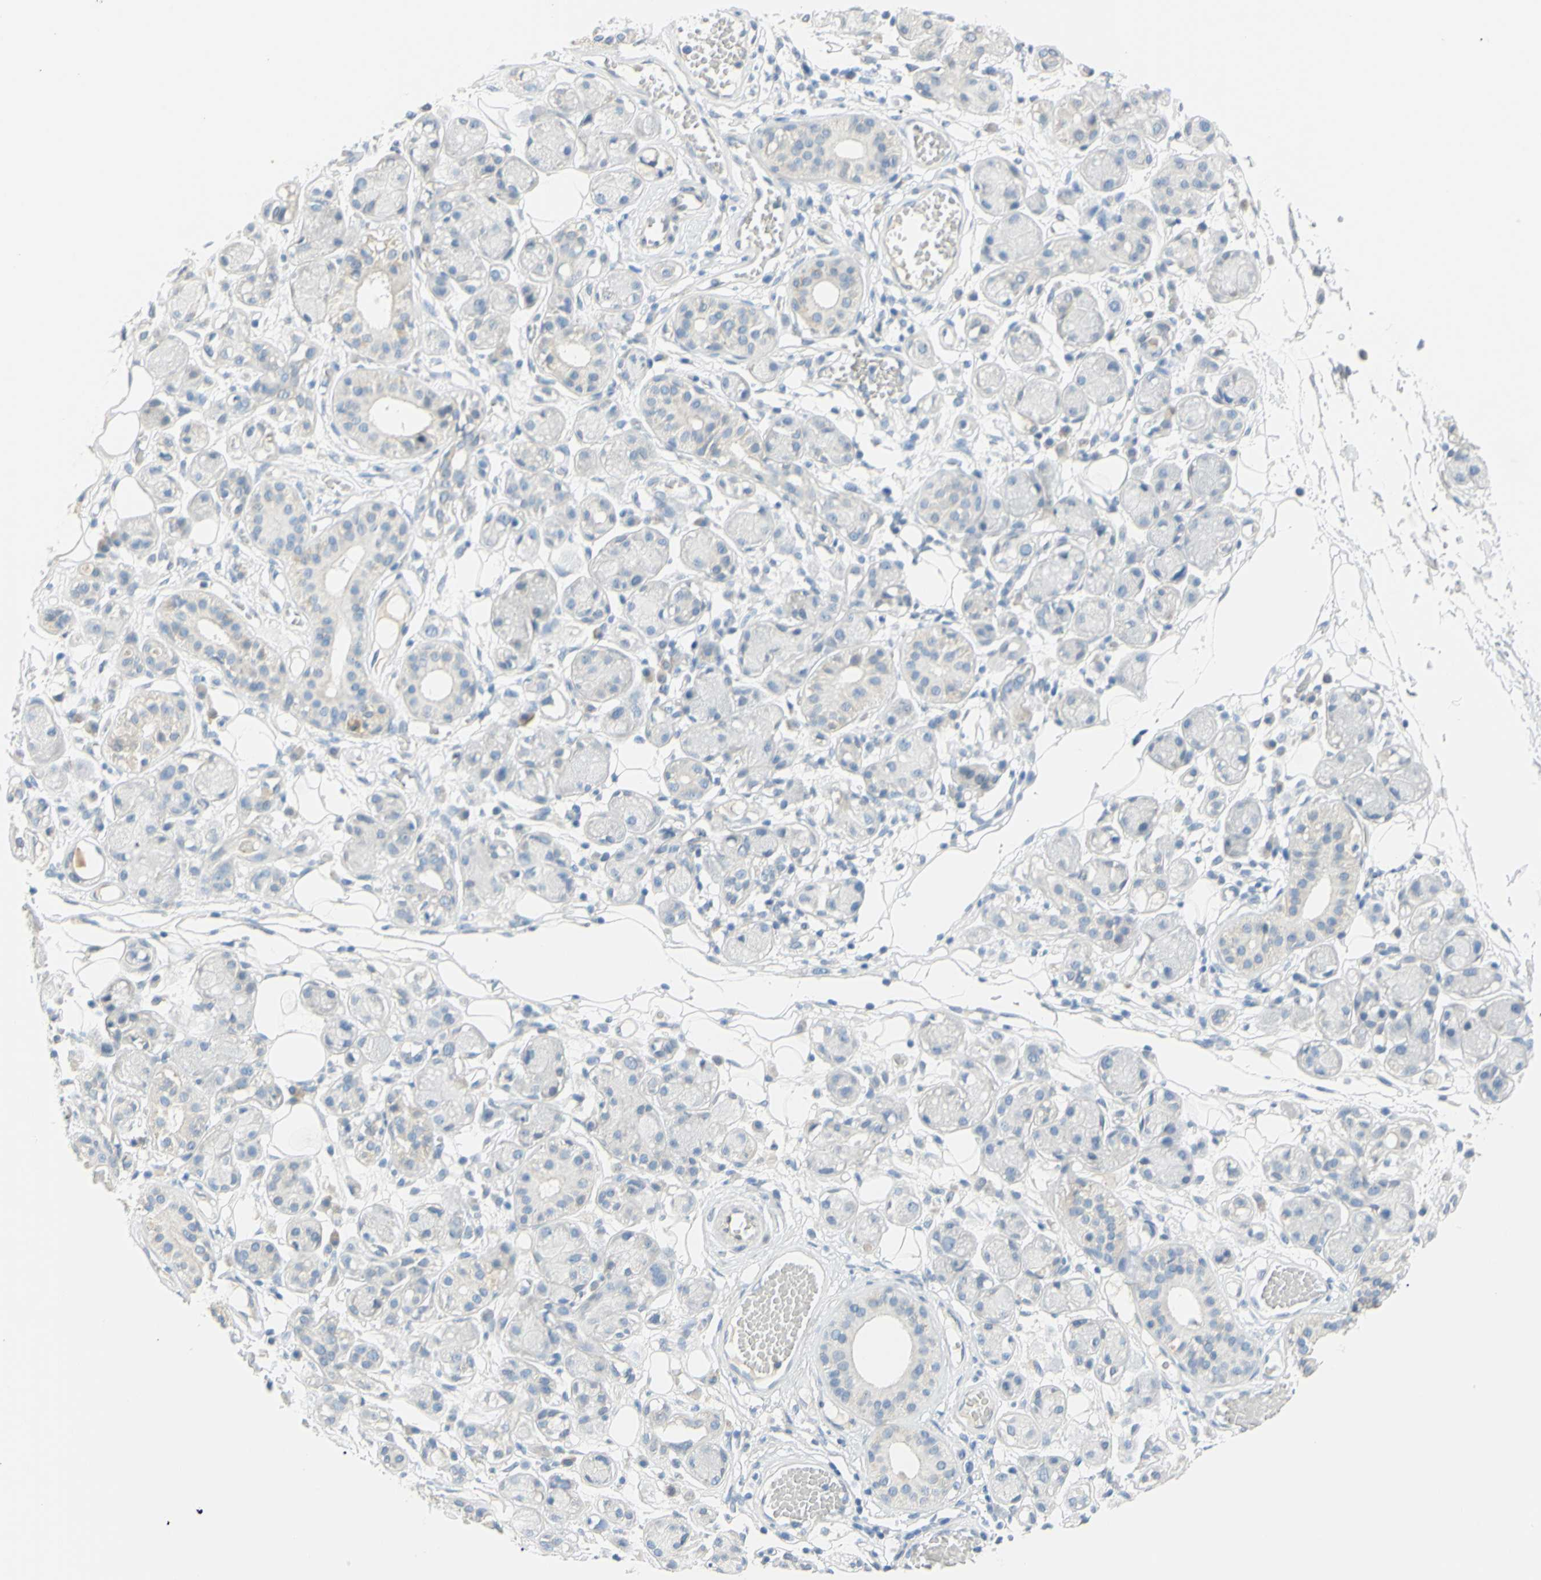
{"staining": {"intensity": "negative", "quantity": "none", "location": "none"}, "tissue": "adipose tissue", "cell_type": "Adipocytes", "image_type": "normal", "snomed": [{"axis": "morphology", "description": "Normal tissue, NOS"}, {"axis": "morphology", "description": "Inflammation, NOS"}, {"axis": "topography", "description": "Vascular tissue"}, {"axis": "topography", "description": "Salivary gland"}], "caption": "This is a micrograph of immunohistochemistry staining of unremarkable adipose tissue, which shows no expression in adipocytes. Nuclei are stained in blue.", "gene": "DCT", "patient": {"sex": "female", "age": 75}}